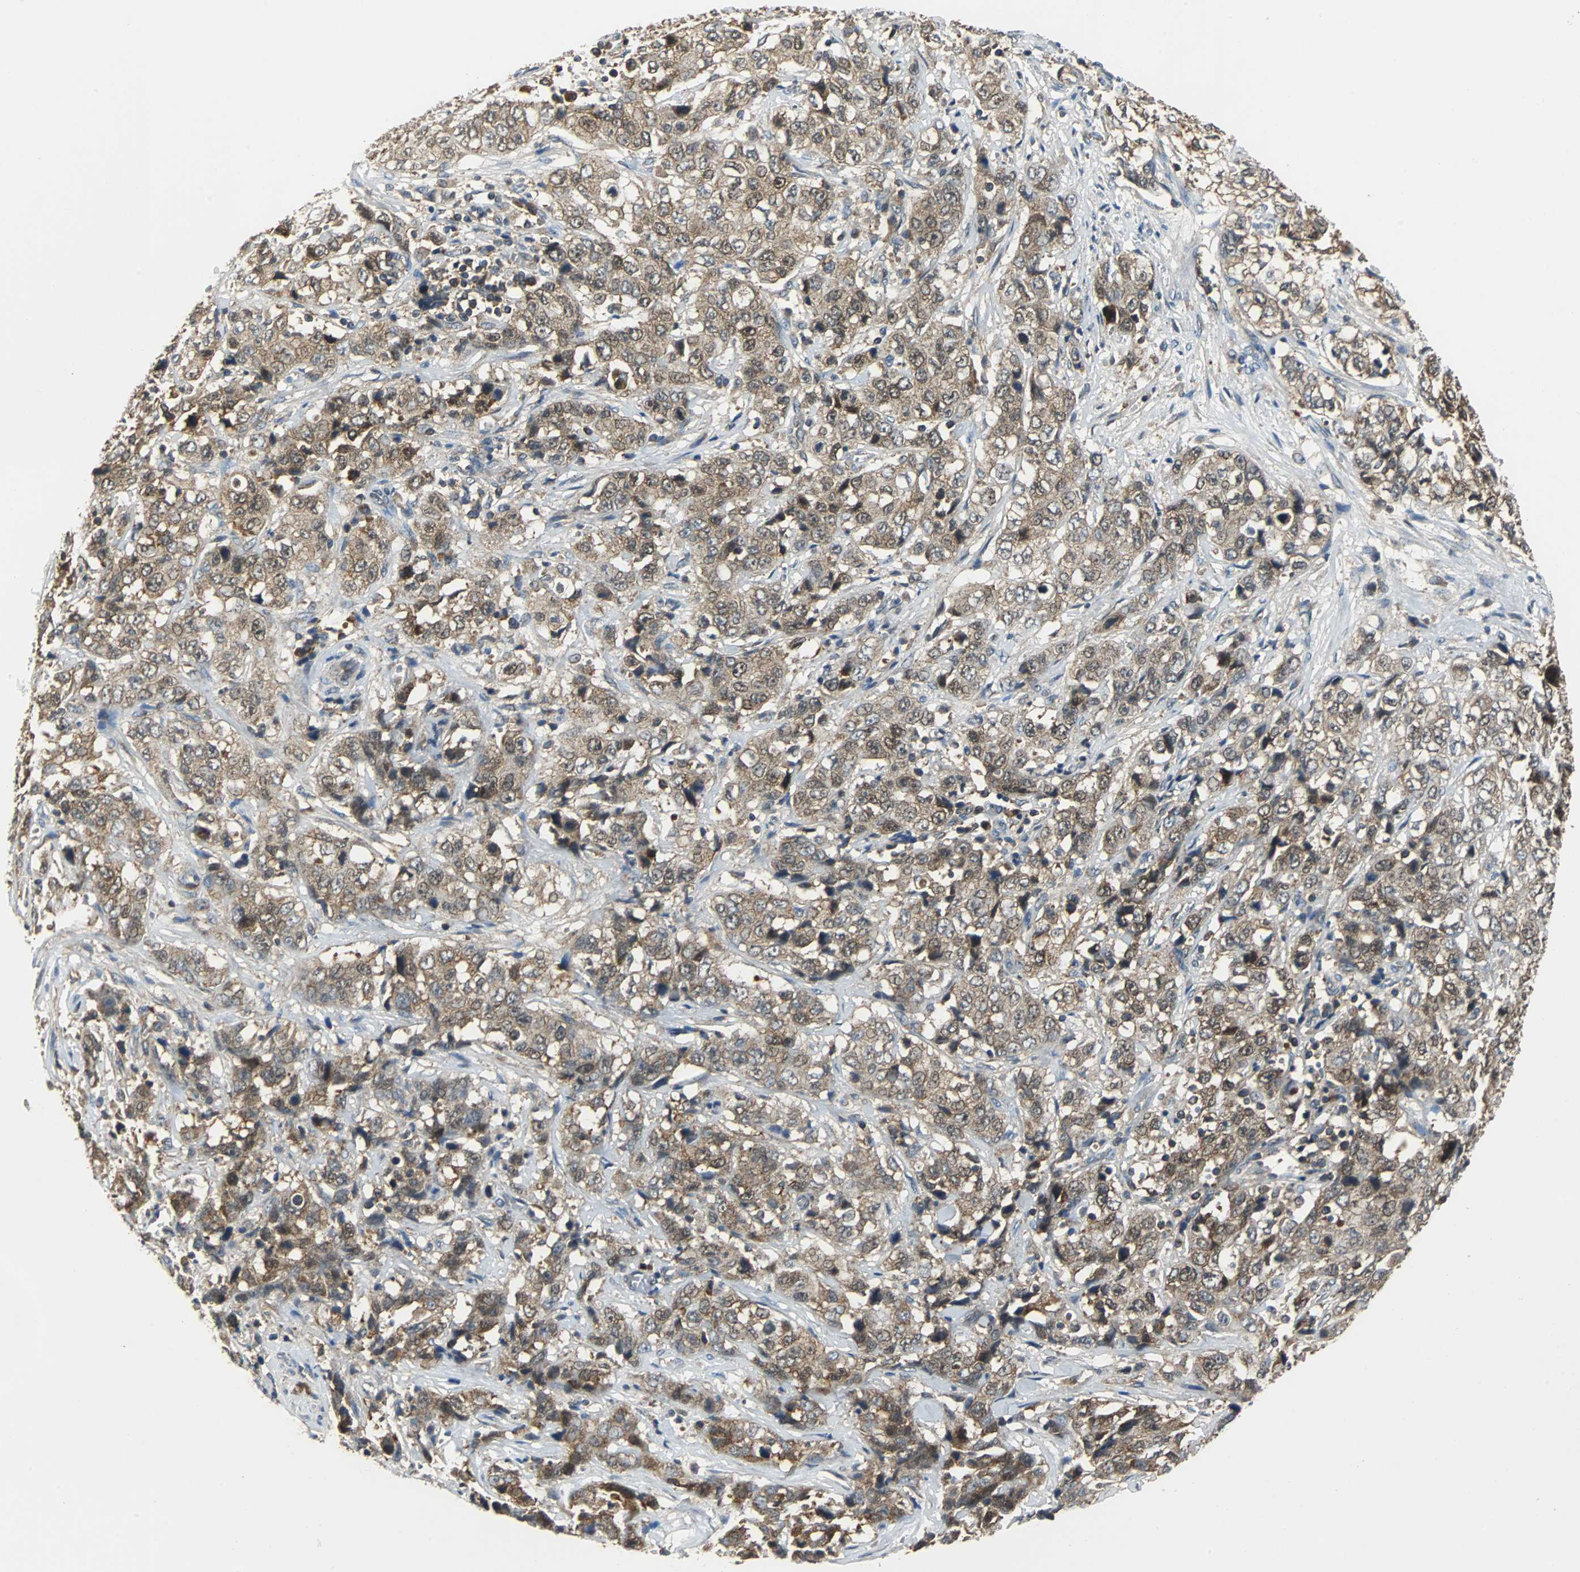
{"staining": {"intensity": "moderate", "quantity": ">75%", "location": "cytoplasmic/membranous"}, "tissue": "stomach cancer", "cell_type": "Tumor cells", "image_type": "cancer", "snomed": [{"axis": "morphology", "description": "Adenocarcinoma, NOS"}, {"axis": "topography", "description": "Stomach"}], "caption": "An immunohistochemistry (IHC) micrograph of tumor tissue is shown. Protein staining in brown labels moderate cytoplasmic/membranous positivity in stomach cancer within tumor cells.", "gene": "VBP1", "patient": {"sex": "male", "age": 48}}